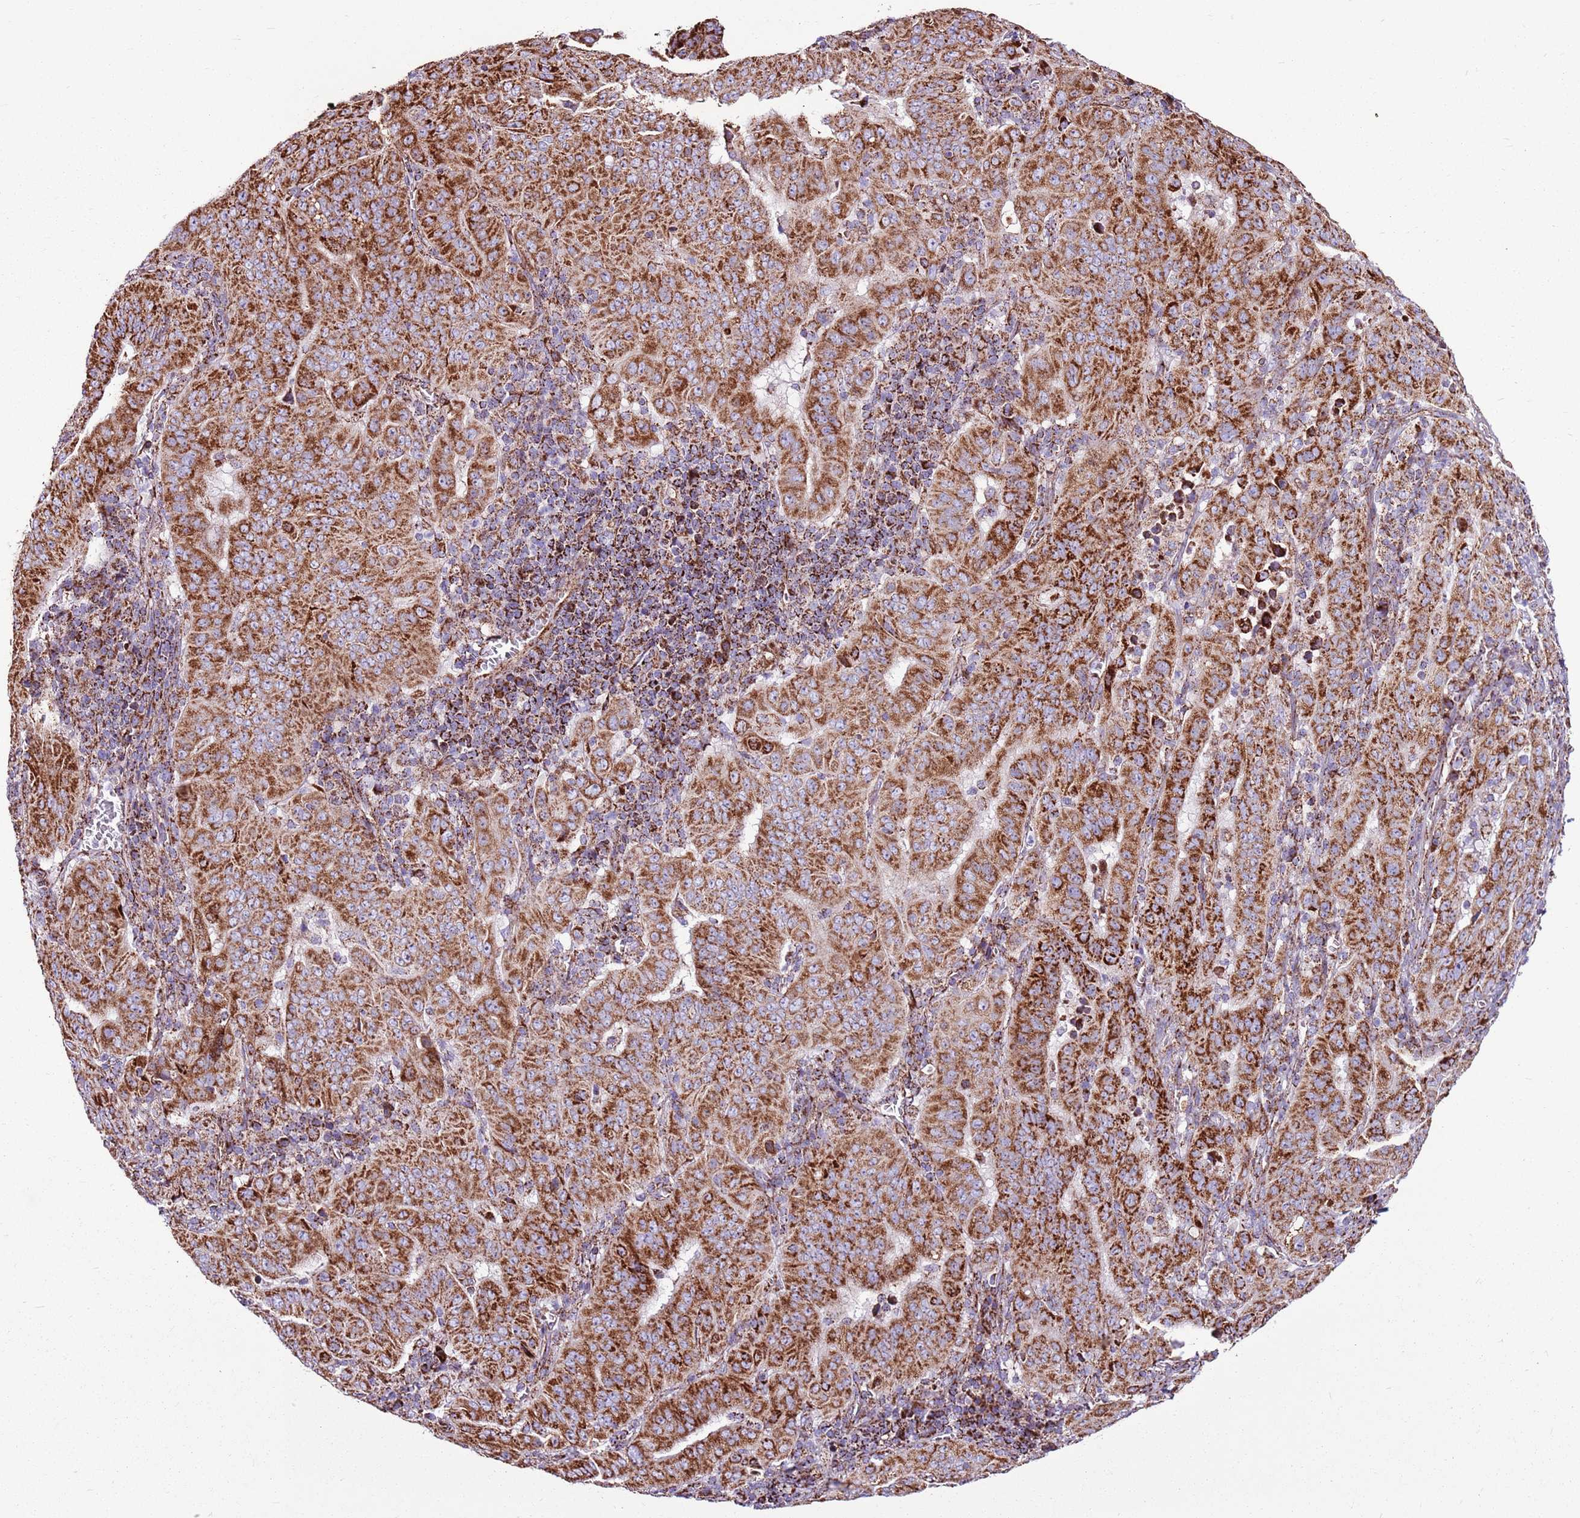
{"staining": {"intensity": "strong", "quantity": ">75%", "location": "cytoplasmic/membranous"}, "tissue": "pancreatic cancer", "cell_type": "Tumor cells", "image_type": "cancer", "snomed": [{"axis": "morphology", "description": "Adenocarcinoma, NOS"}, {"axis": "topography", "description": "Pancreas"}], "caption": "This histopathology image exhibits IHC staining of adenocarcinoma (pancreatic), with high strong cytoplasmic/membranous staining in approximately >75% of tumor cells.", "gene": "HECTD4", "patient": {"sex": "male", "age": 63}}